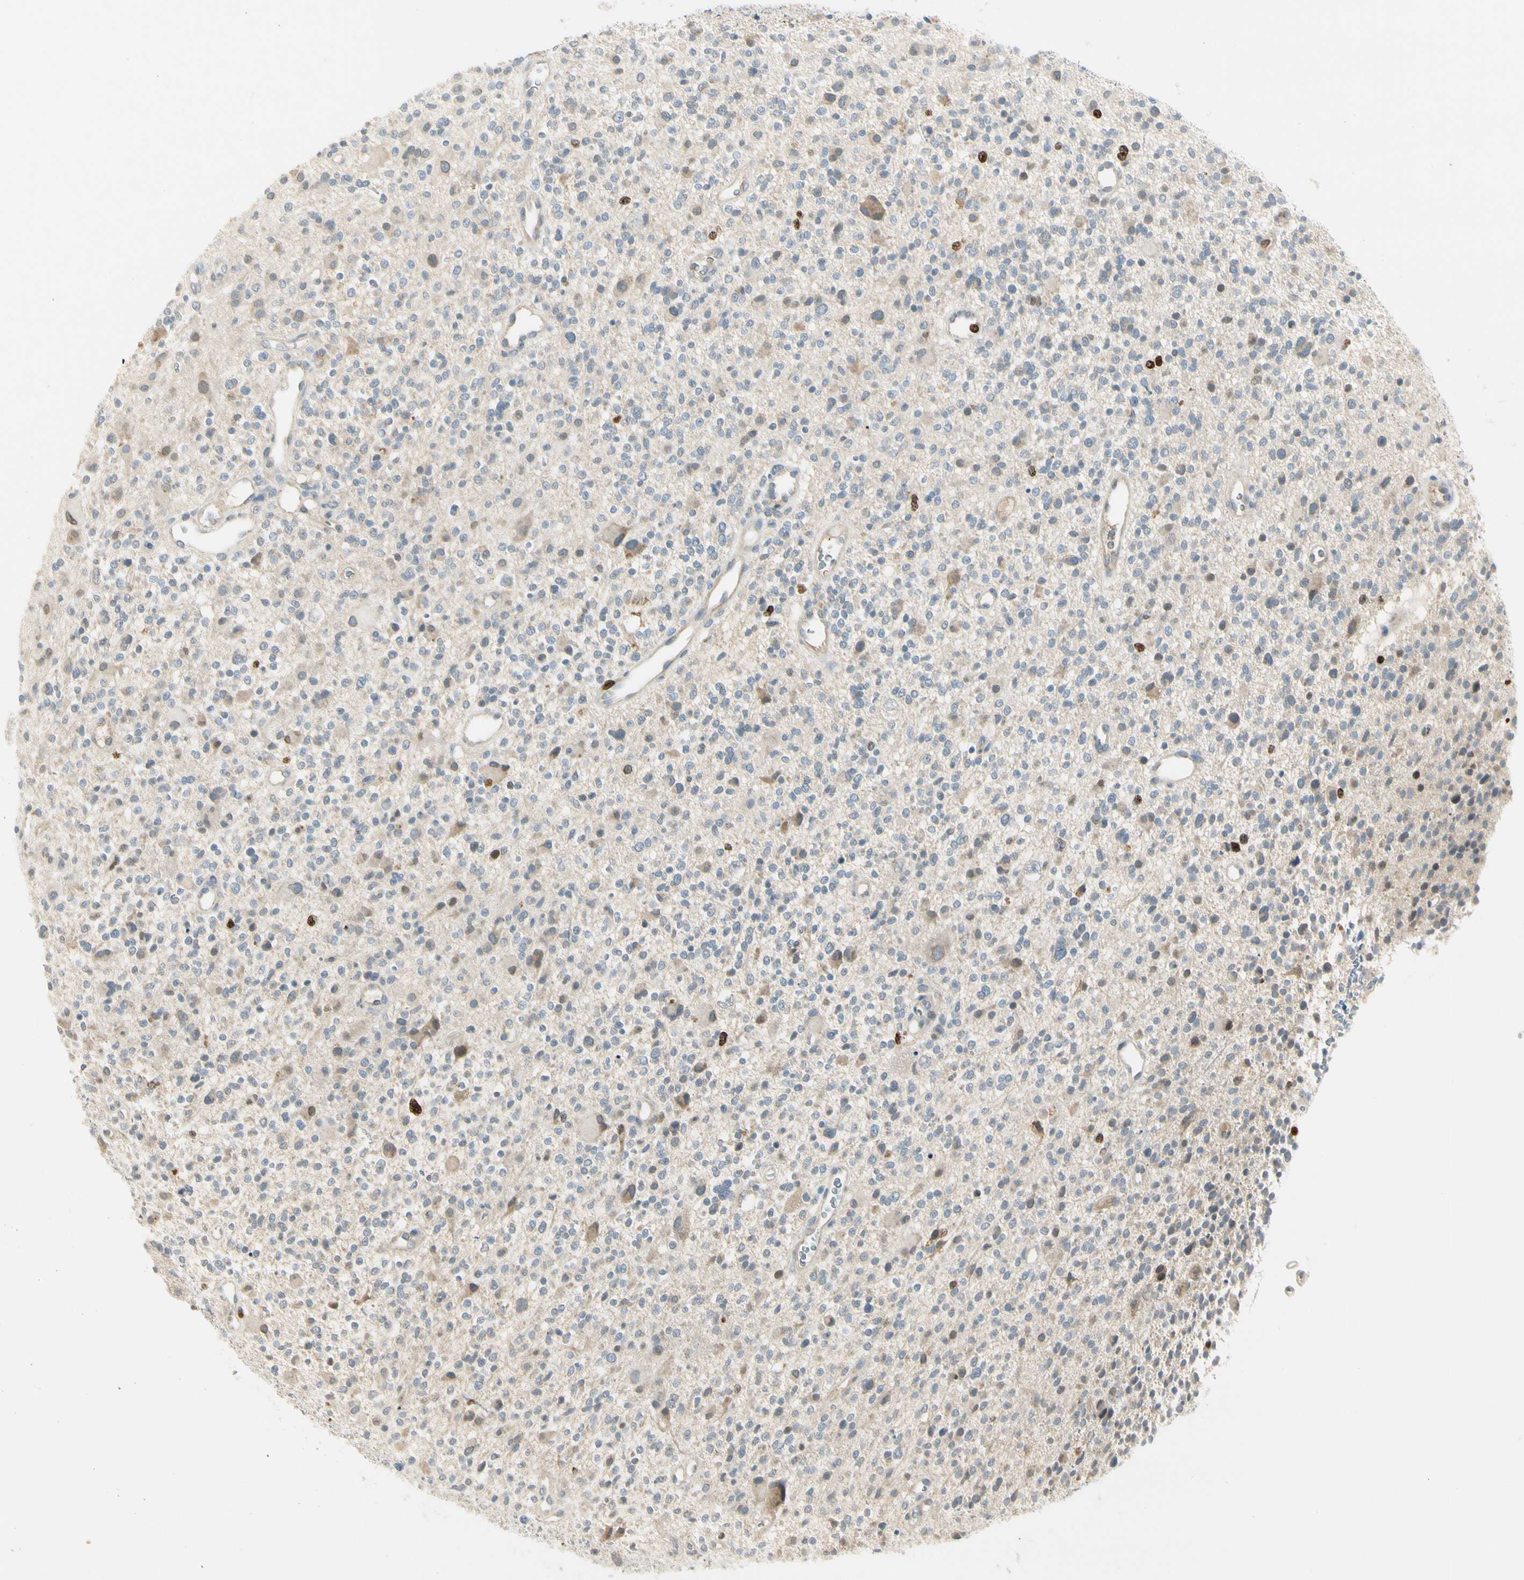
{"staining": {"intensity": "weak", "quantity": "<25%", "location": "cytoplasmic/membranous,nuclear"}, "tissue": "glioma", "cell_type": "Tumor cells", "image_type": "cancer", "snomed": [{"axis": "morphology", "description": "Glioma, malignant, High grade"}, {"axis": "topography", "description": "Brain"}], "caption": "This is an immunohistochemistry image of glioma. There is no staining in tumor cells.", "gene": "PITX1", "patient": {"sex": "male", "age": 48}}